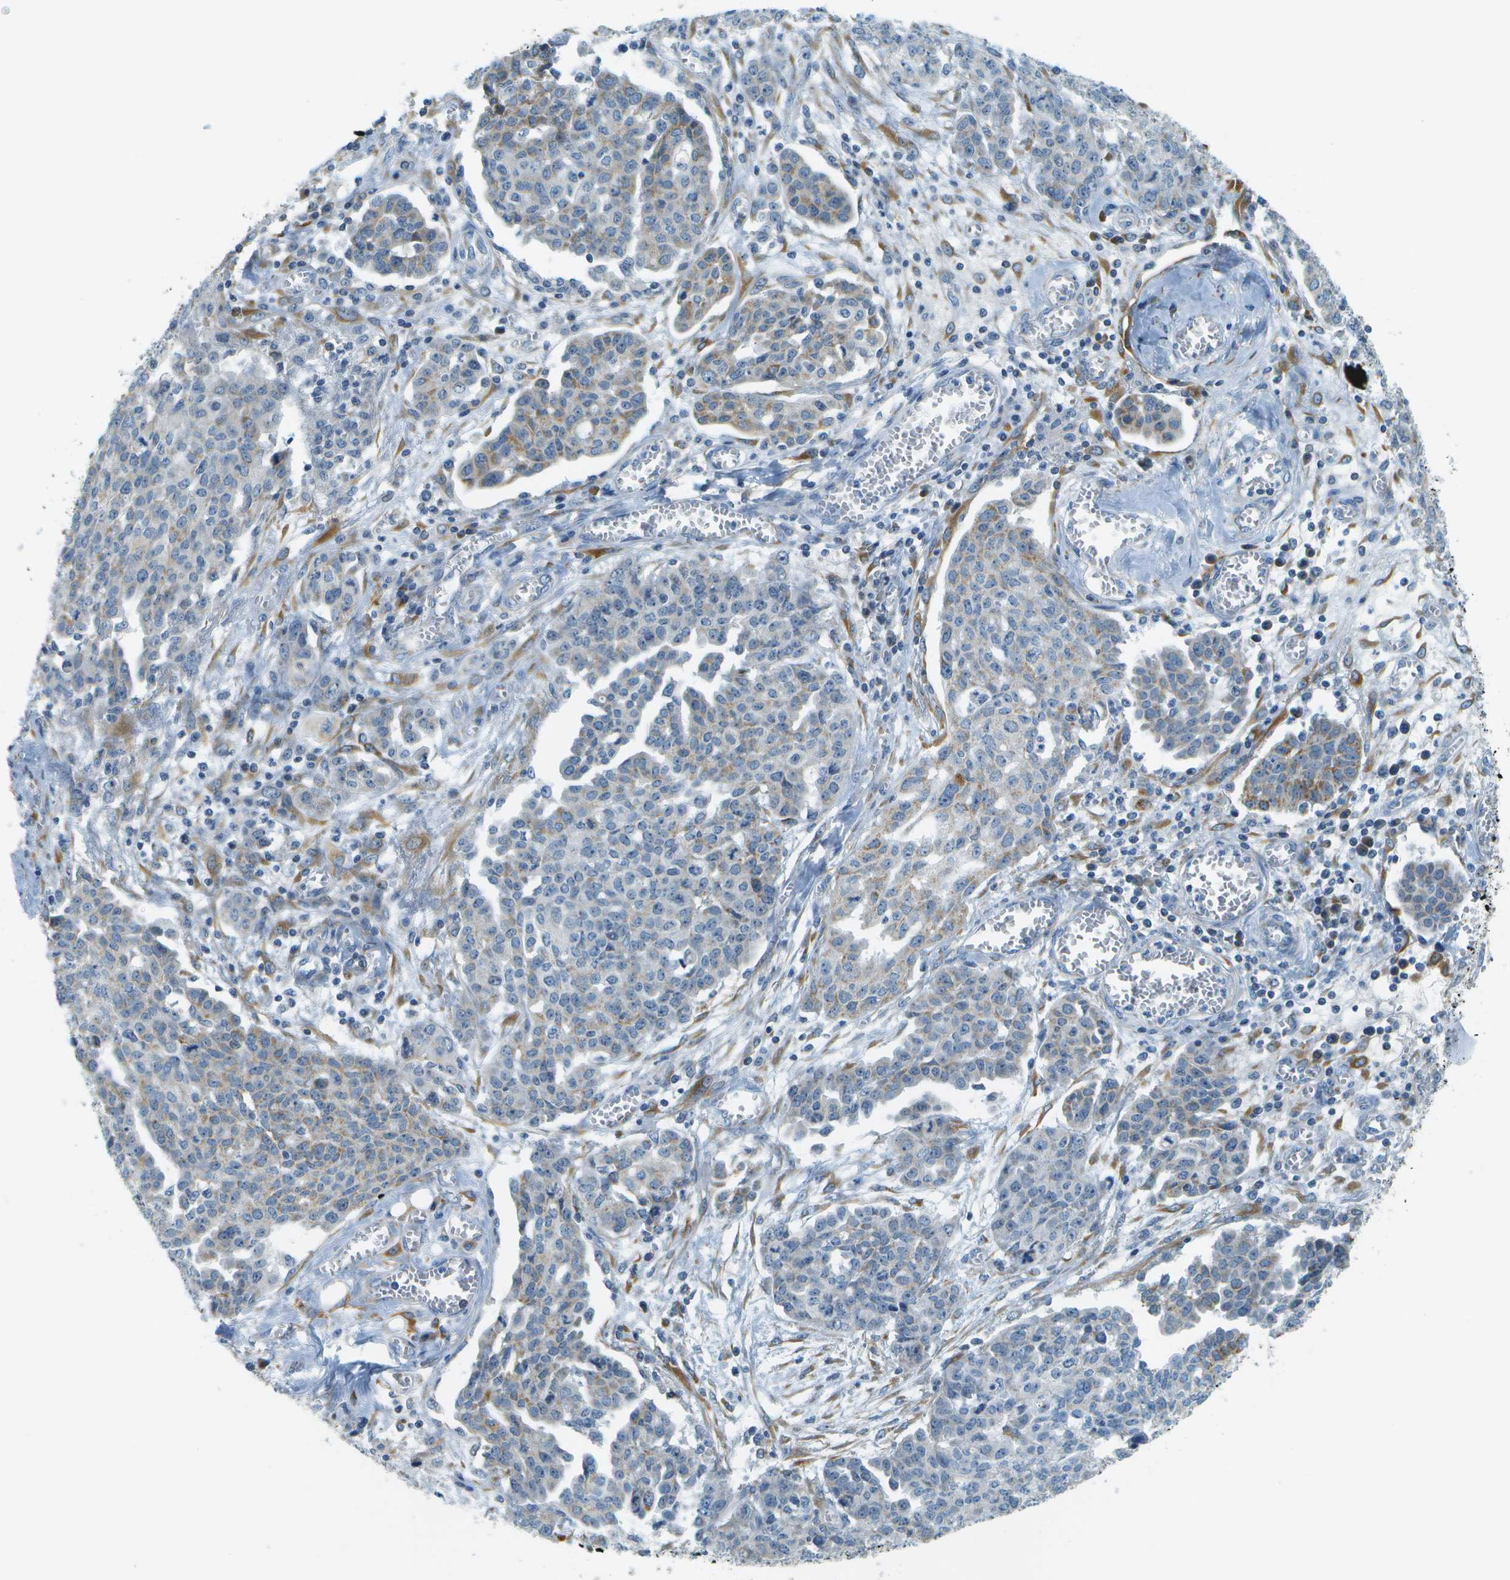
{"staining": {"intensity": "weak", "quantity": "<25%", "location": "cytoplasmic/membranous"}, "tissue": "ovarian cancer", "cell_type": "Tumor cells", "image_type": "cancer", "snomed": [{"axis": "morphology", "description": "Cystadenocarcinoma, serous, NOS"}, {"axis": "topography", "description": "Soft tissue"}, {"axis": "topography", "description": "Ovary"}], "caption": "An image of ovarian cancer (serous cystadenocarcinoma) stained for a protein shows no brown staining in tumor cells.", "gene": "PTGIS", "patient": {"sex": "female", "age": 57}}